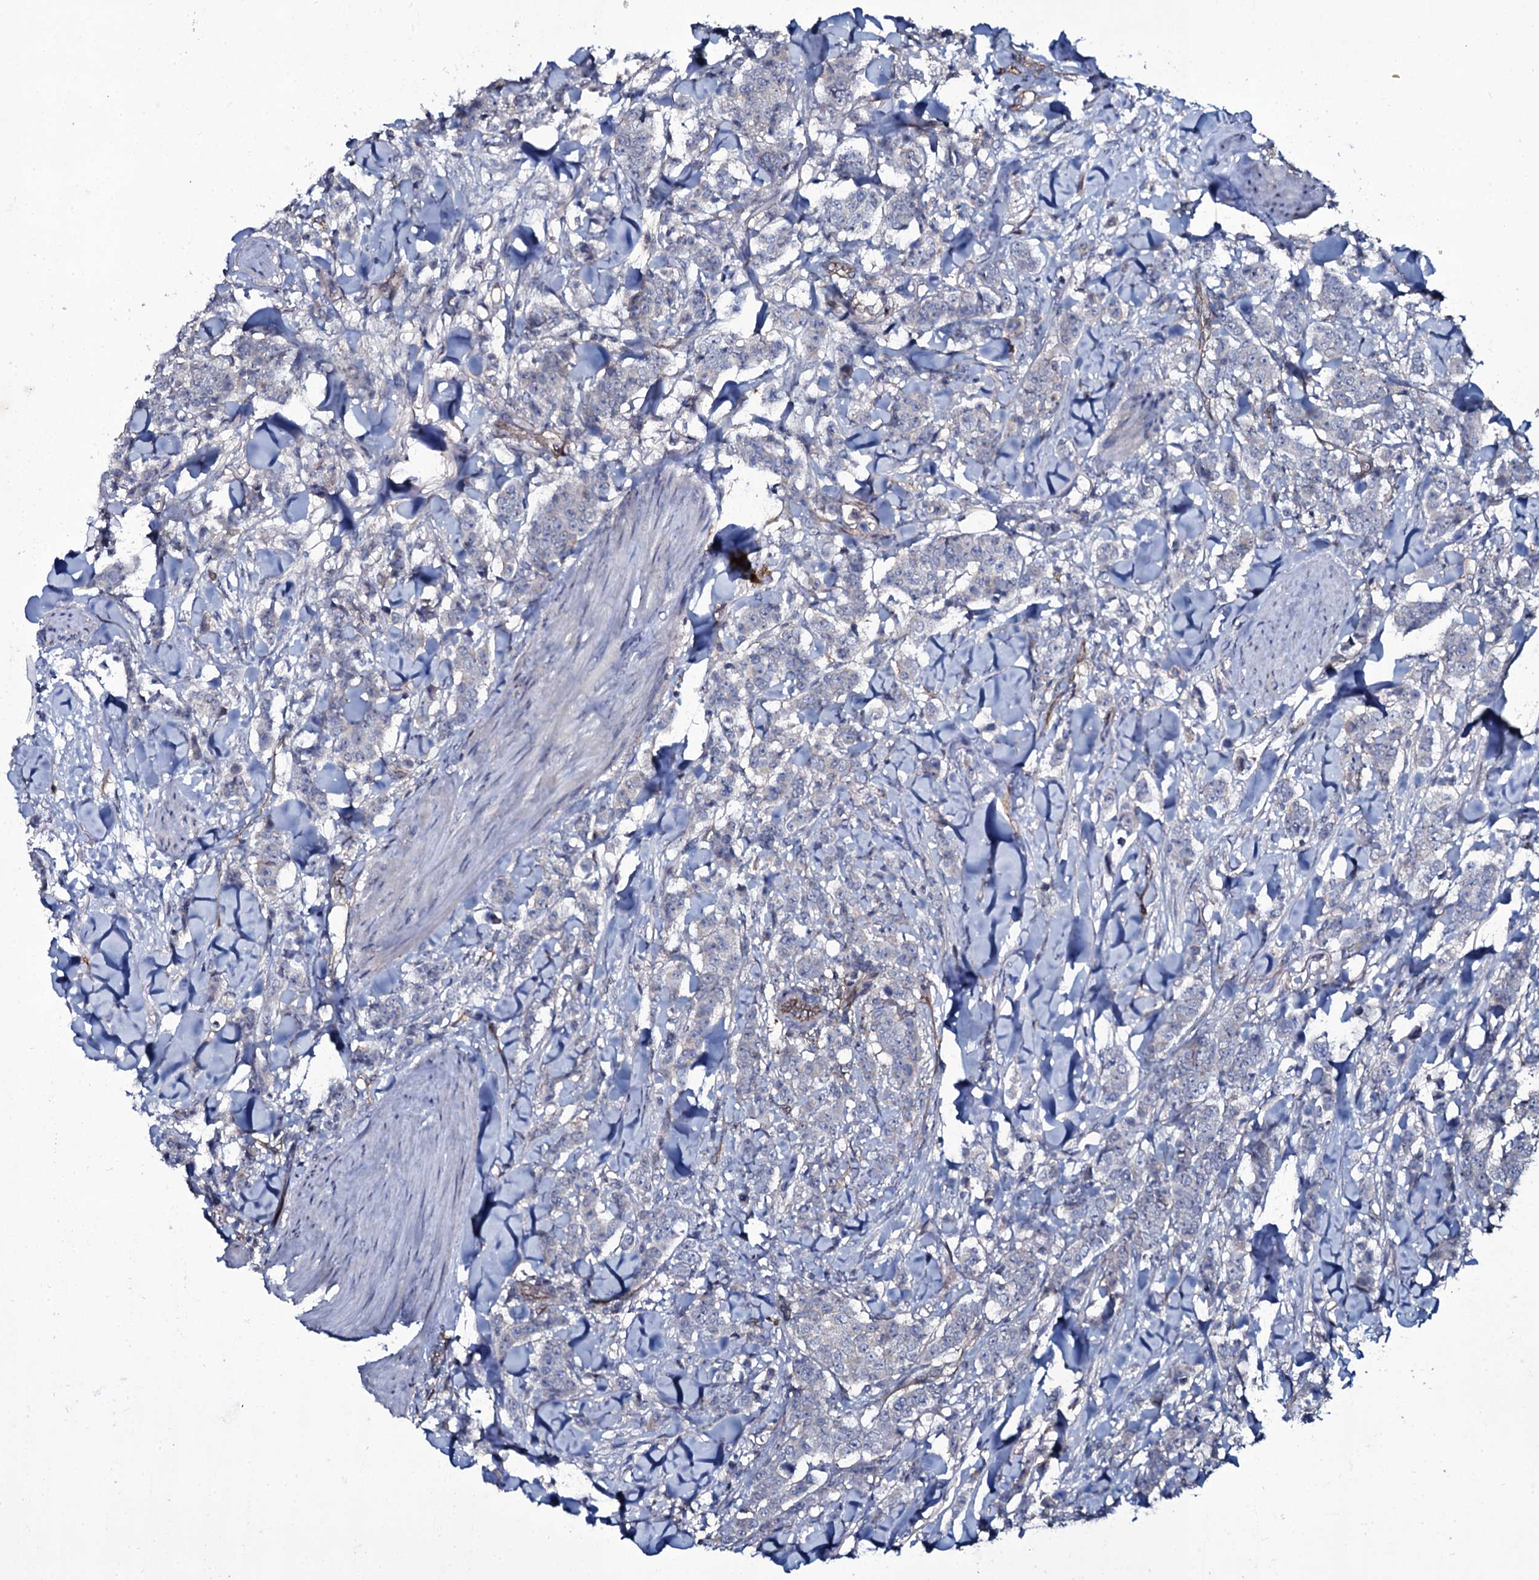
{"staining": {"intensity": "negative", "quantity": "none", "location": "none"}, "tissue": "breast cancer", "cell_type": "Tumor cells", "image_type": "cancer", "snomed": [{"axis": "morphology", "description": "Duct carcinoma"}, {"axis": "topography", "description": "Breast"}], "caption": "Breast cancer was stained to show a protein in brown. There is no significant staining in tumor cells. (DAB (3,3'-diaminobenzidine) immunohistochemistry visualized using brightfield microscopy, high magnification).", "gene": "SNAP23", "patient": {"sex": "female", "age": 40}}